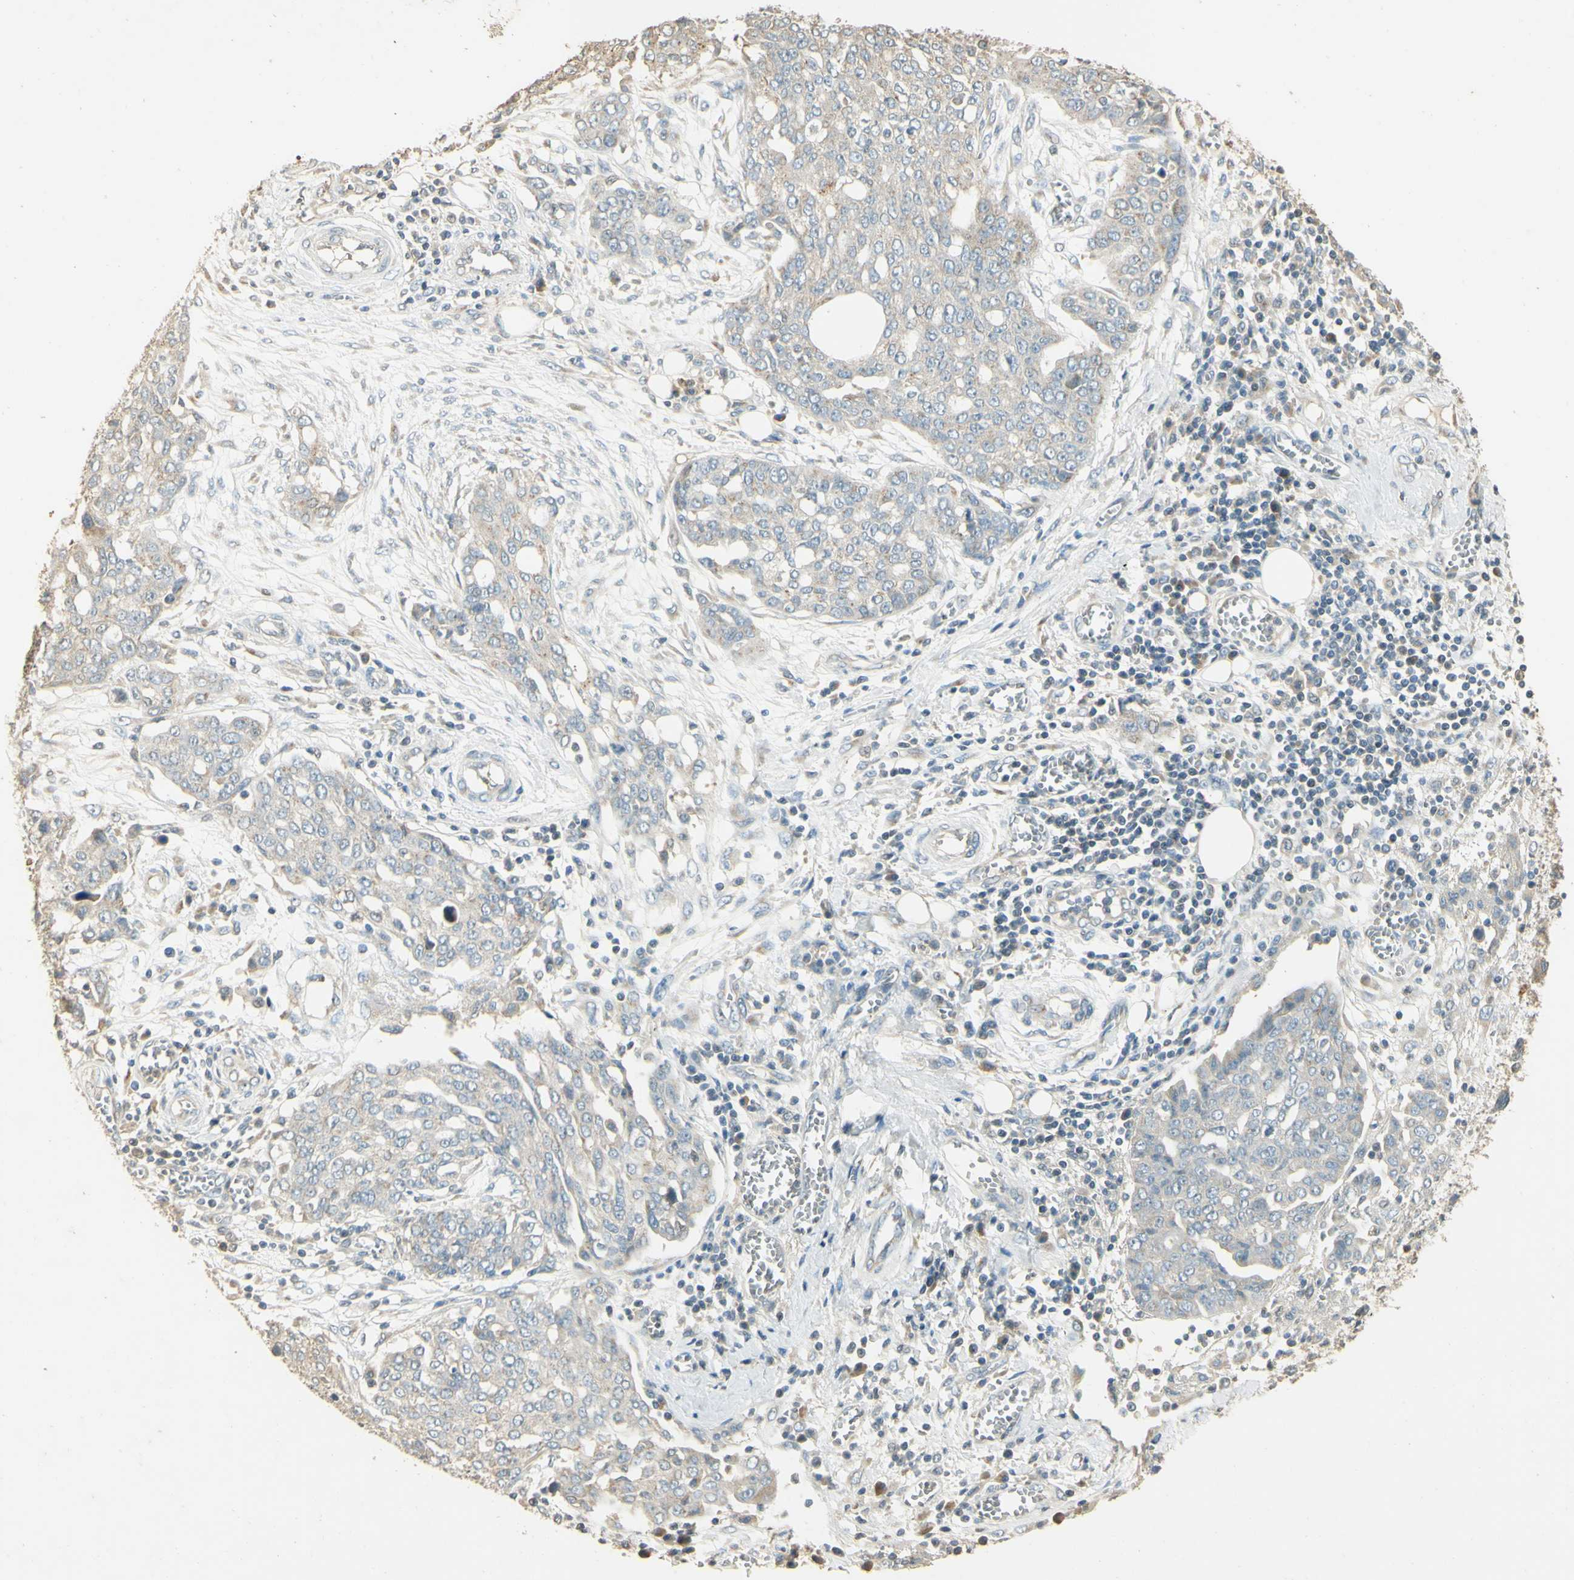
{"staining": {"intensity": "weak", "quantity": "25%-75%", "location": "cytoplasmic/membranous"}, "tissue": "ovarian cancer", "cell_type": "Tumor cells", "image_type": "cancer", "snomed": [{"axis": "morphology", "description": "Cystadenocarcinoma, serous, NOS"}, {"axis": "topography", "description": "Soft tissue"}, {"axis": "topography", "description": "Ovary"}], "caption": "A high-resolution micrograph shows immunohistochemistry (IHC) staining of ovarian cancer, which demonstrates weak cytoplasmic/membranous positivity in approximately 25%-75% of tumor cells. Using DAB (3,3'-diaminobenzidine) (brown) and hematoxylin (blue) stains, captured at high magnification using brightfield microscopy.", "gene": "UXS1", "patient": {"sex": "female", "age": 57}}